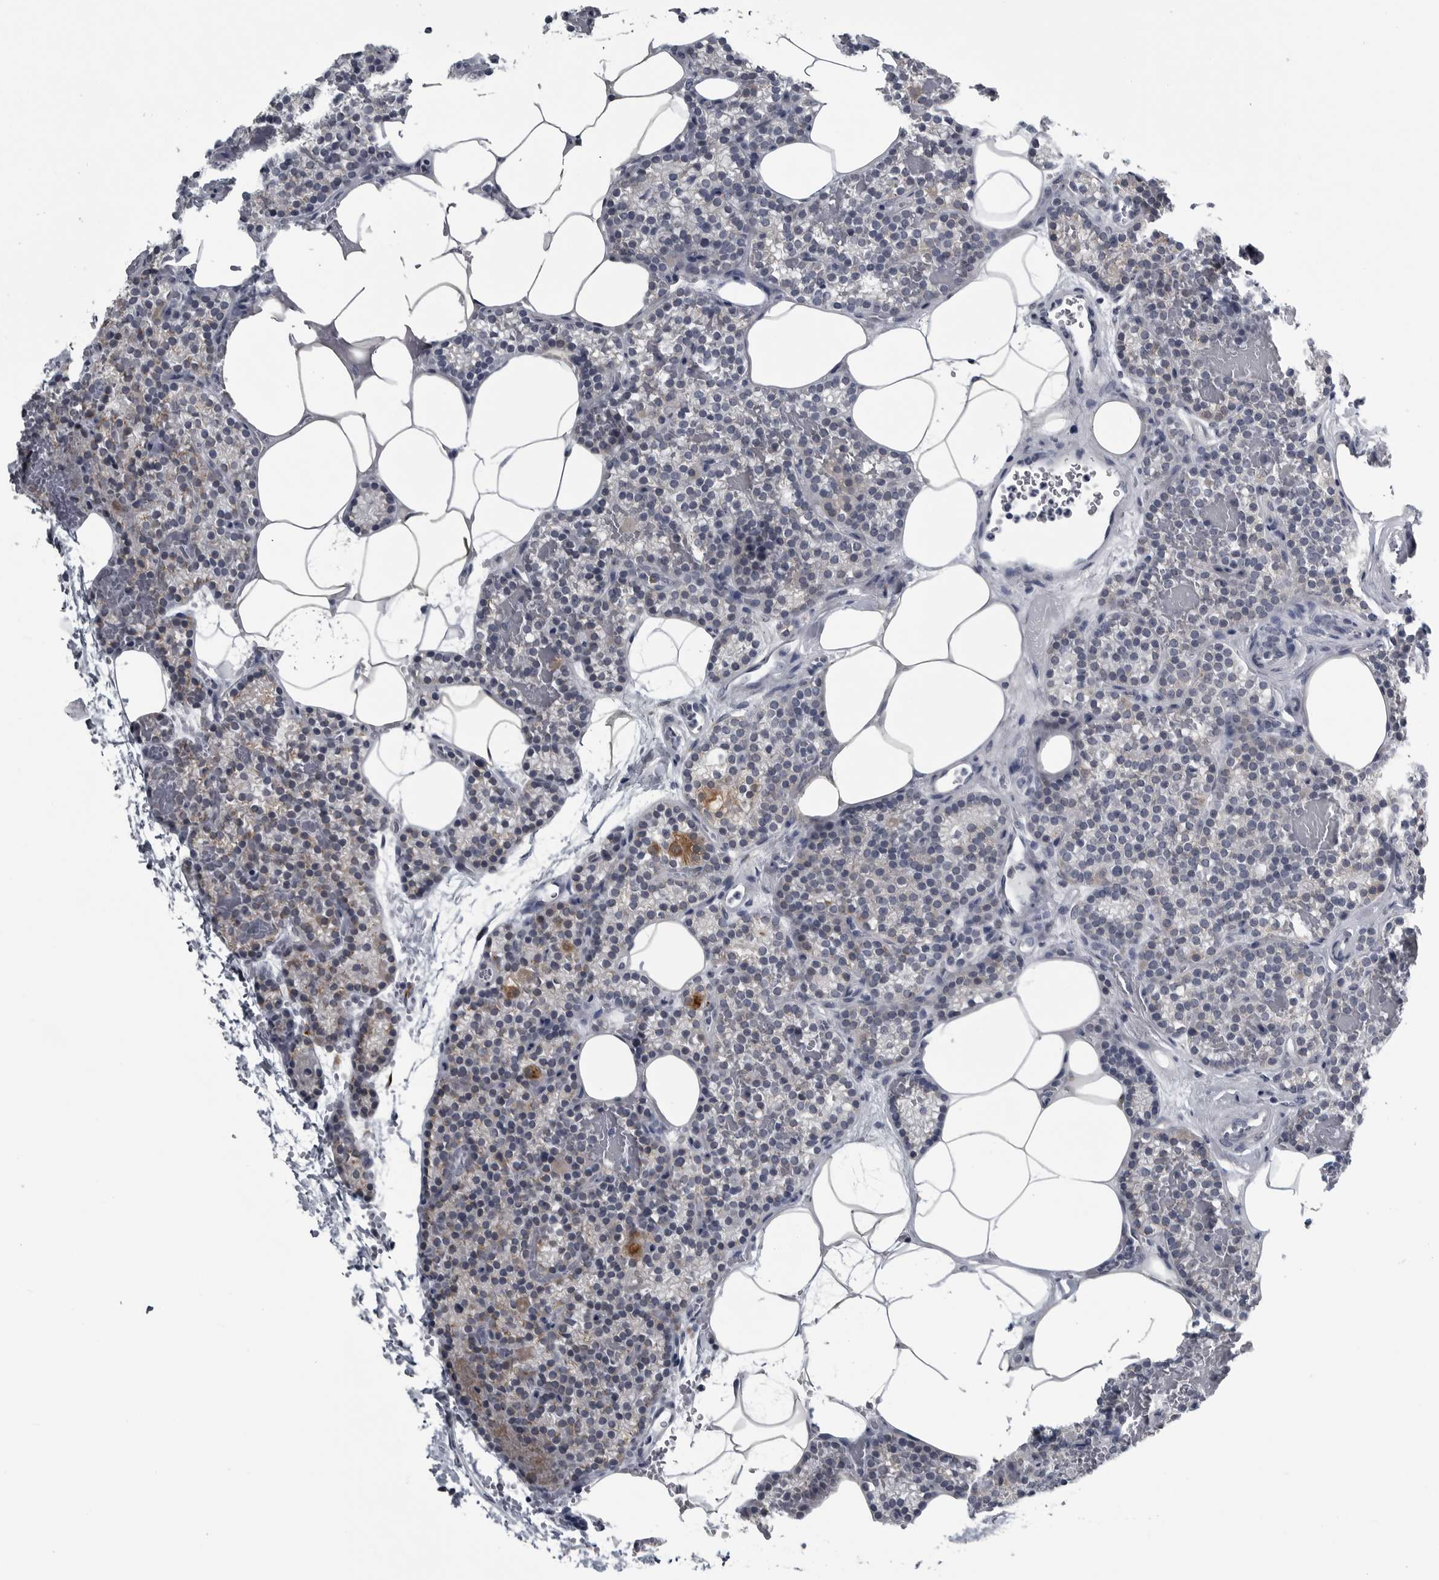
{"staining": {"intensity": "weak", "quantity": "25%-75%", "location": "cytoplasmic/membranous"}, "tissue": "parathyroid gland", "cell_type": "Glandular cells", "image_type": "normal", "snomed": [{"axis": "morphology", "description": "Normal tissue, NOS"}, {"axis": "topography", "description": "Parathyroid gland"}], "caption": "Glandular cells display low levels of weak cytoplasmic/membranous staining in about 25%-75% of cells in unremarkable parathyroid gland.", "gene": "MYOC", "patient": {"sex": "male", "age": 58}}